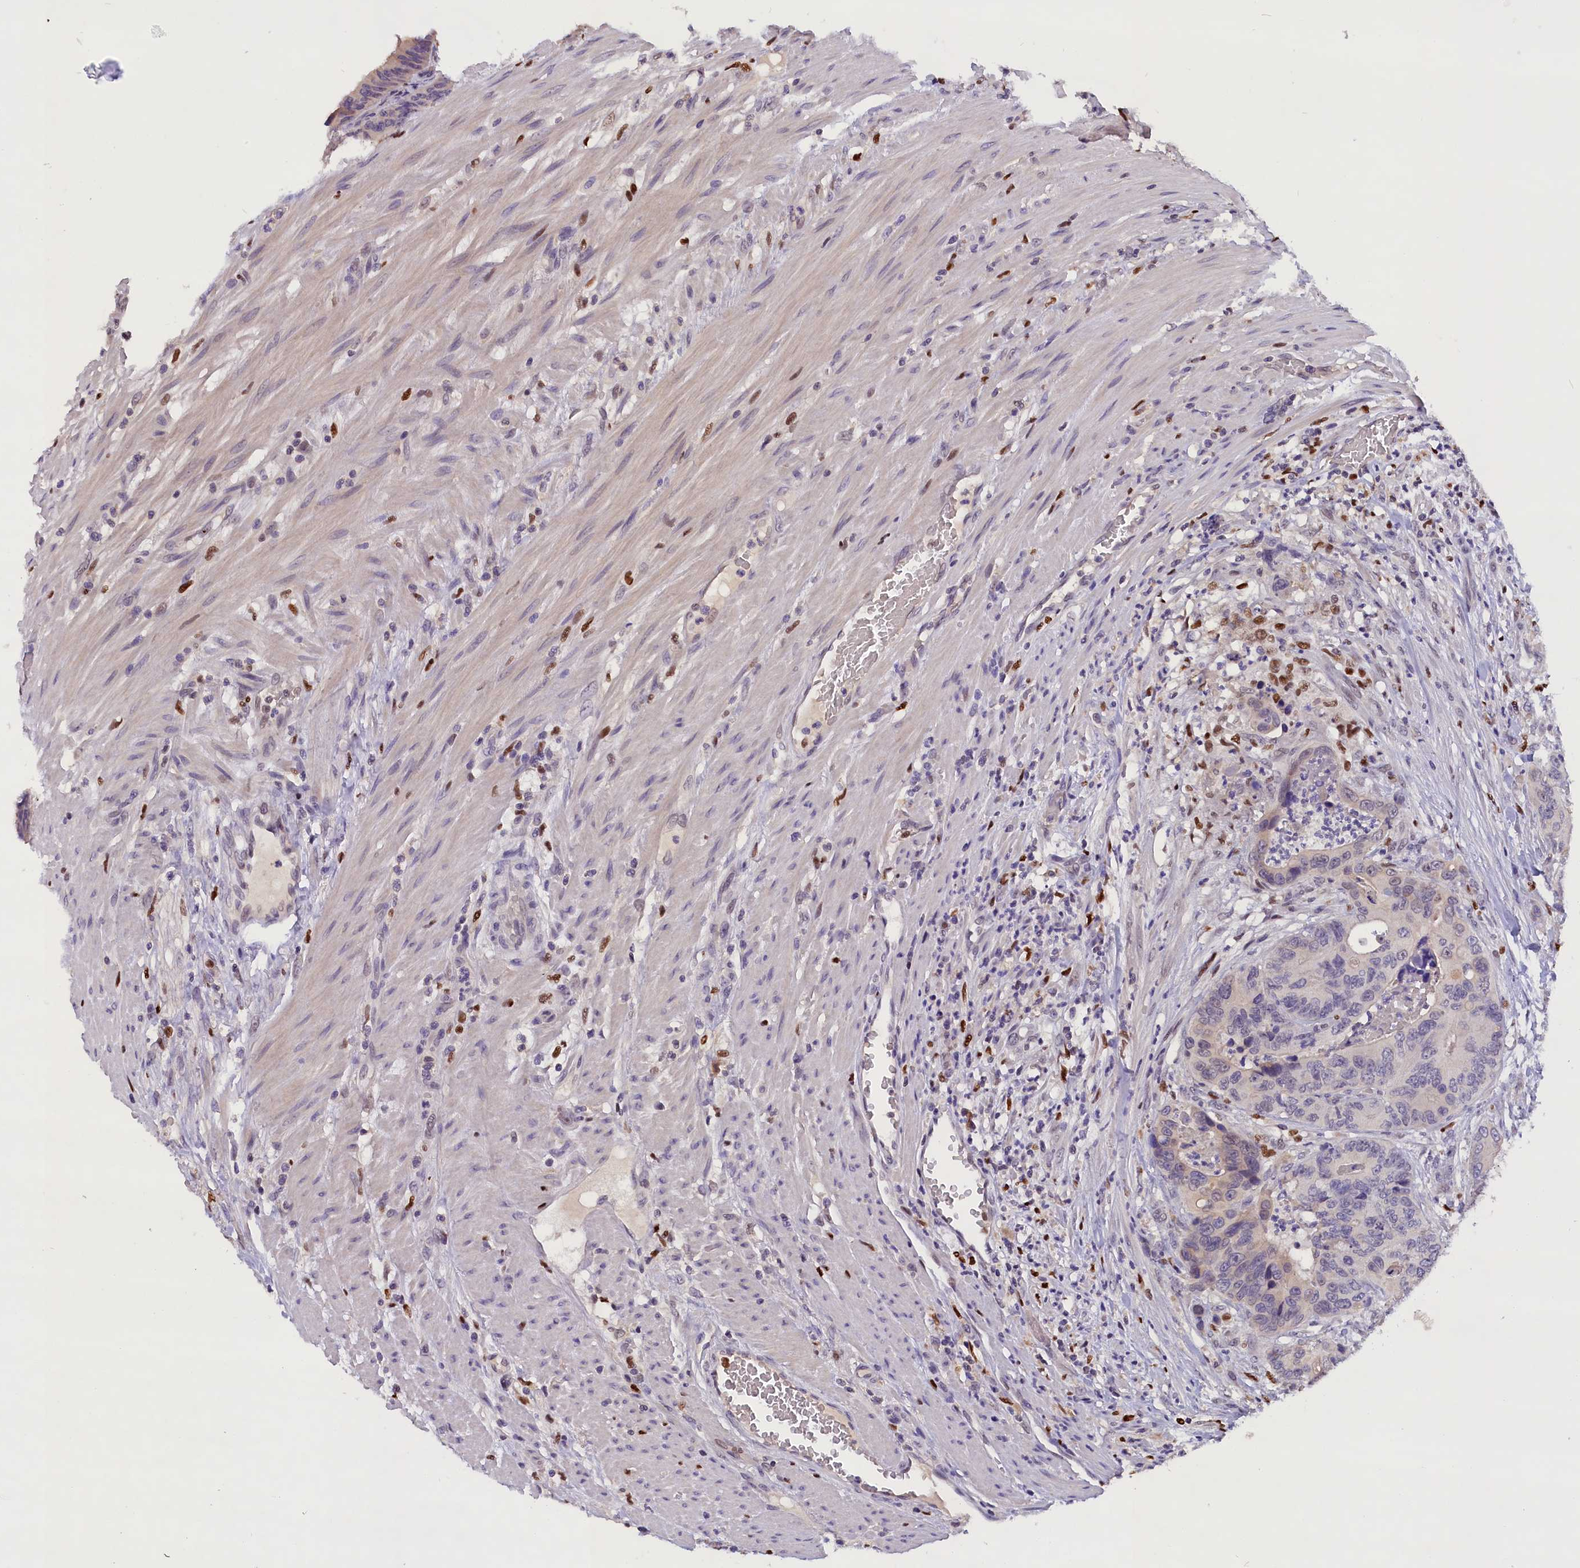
{"staining": {"intensity": "negative", "quantity": "none", "location": "none"}, "tissue": "colorectal cancer", "cell_type": "Tumor cells", "image_type": "cancer", "snomed": [{"axis": "morphology", "description": "Adenocarcinoma, NOS"}, {"axis": "topography", "description": "Colon"}], "caption": "DAB immunohistochemical staining of colorectal cancer (adenocarcinoma) reveals no significant expression in tumor cells.", "gene": "BTBD9", "patient": {"sex": "male", "age": 84}}